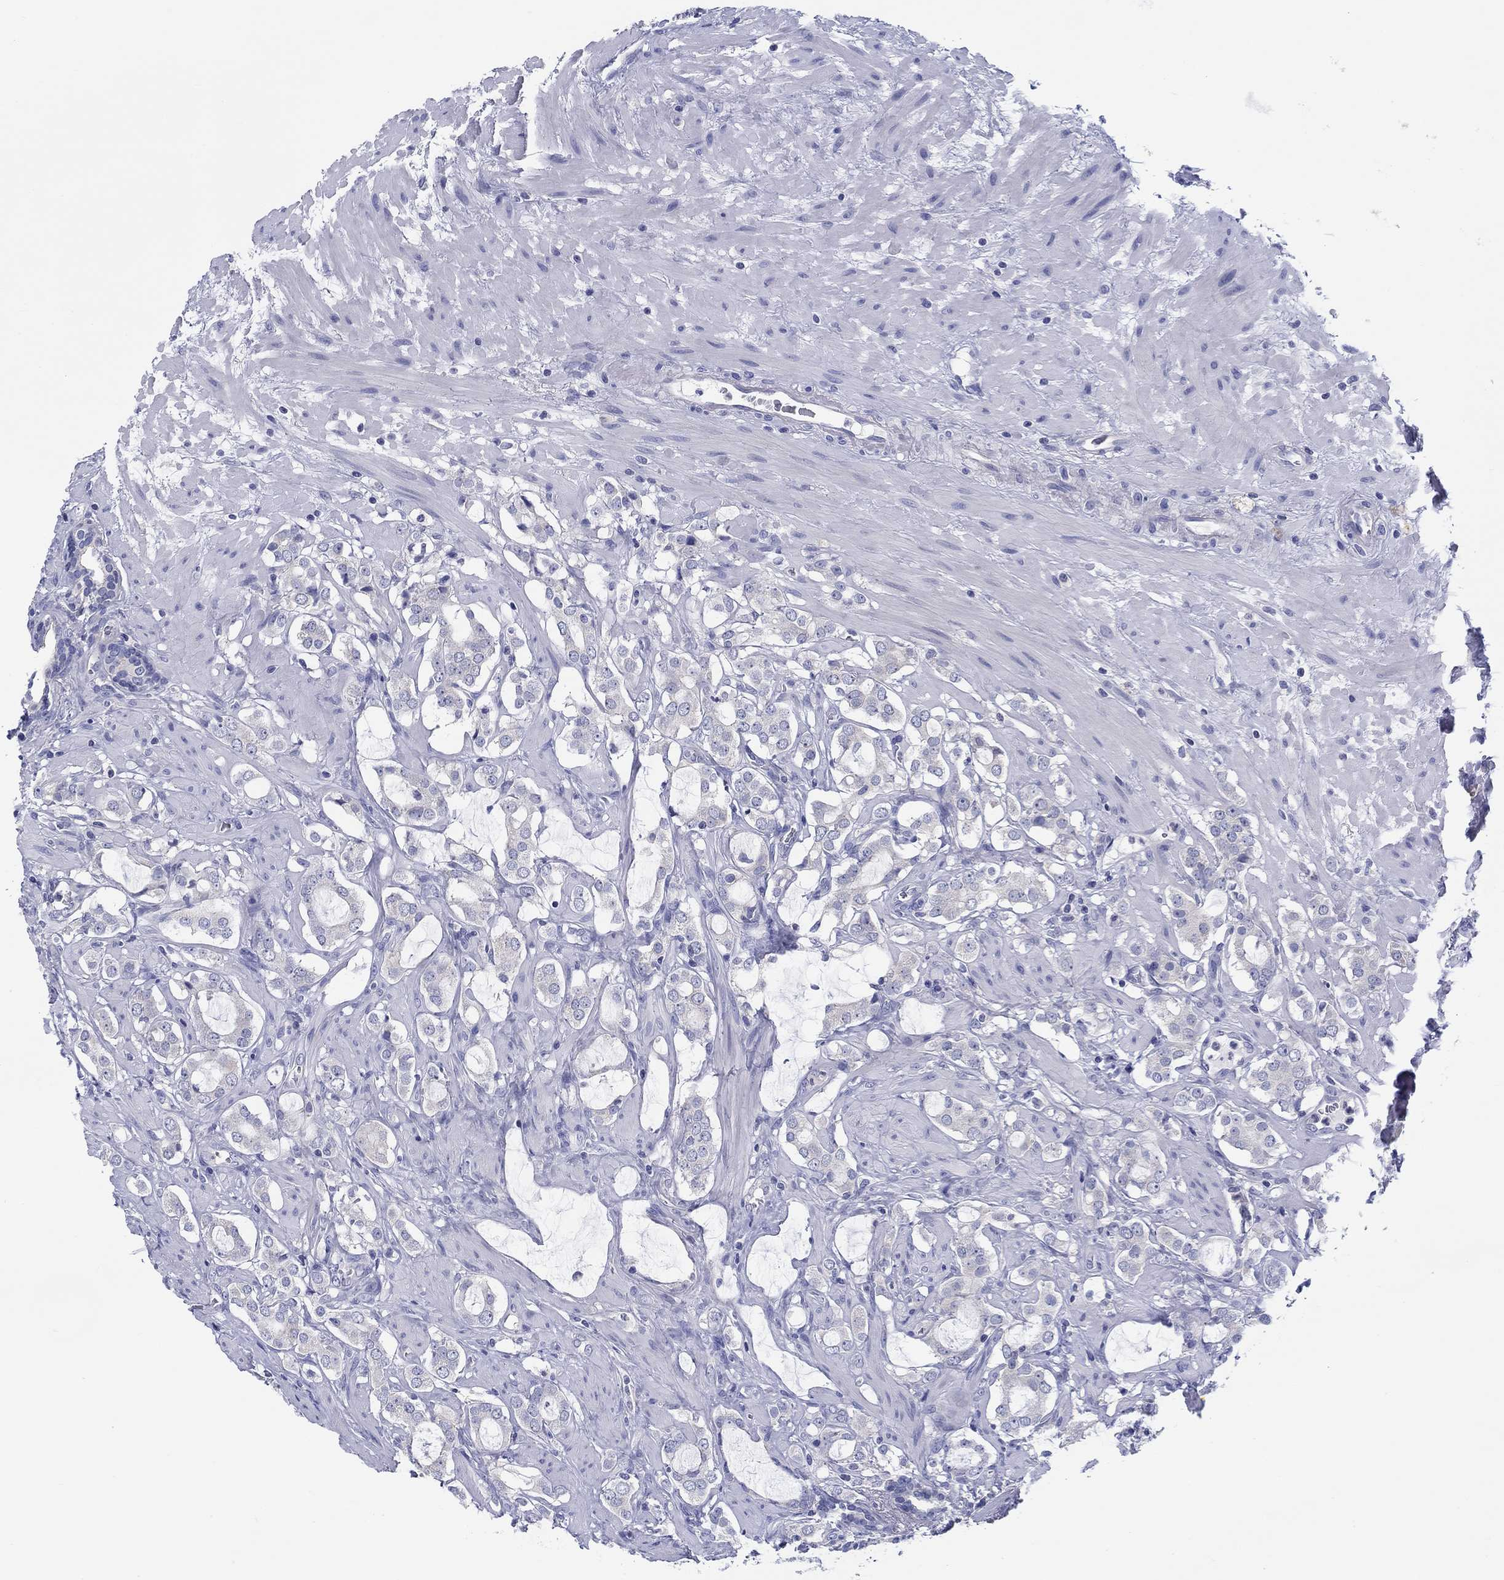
{"staining": {"intensity": "negative", "quantity": "none", "location": "none"}, "tissue": "prostate cancer", "cell_type": "Tumor cells", "image_type": "cancer", "snomed": [{"axis": "morphology", "description": "Adenocarcinoma, NOS"}, {"axis": "topography", "description": "Prostate"}], "caption": "Tumor cells are negative for brown protein staining in prostate adenocarcinoma.", "gene": "HAPLN4", "patient": {"sex": "male", "age": 66}}